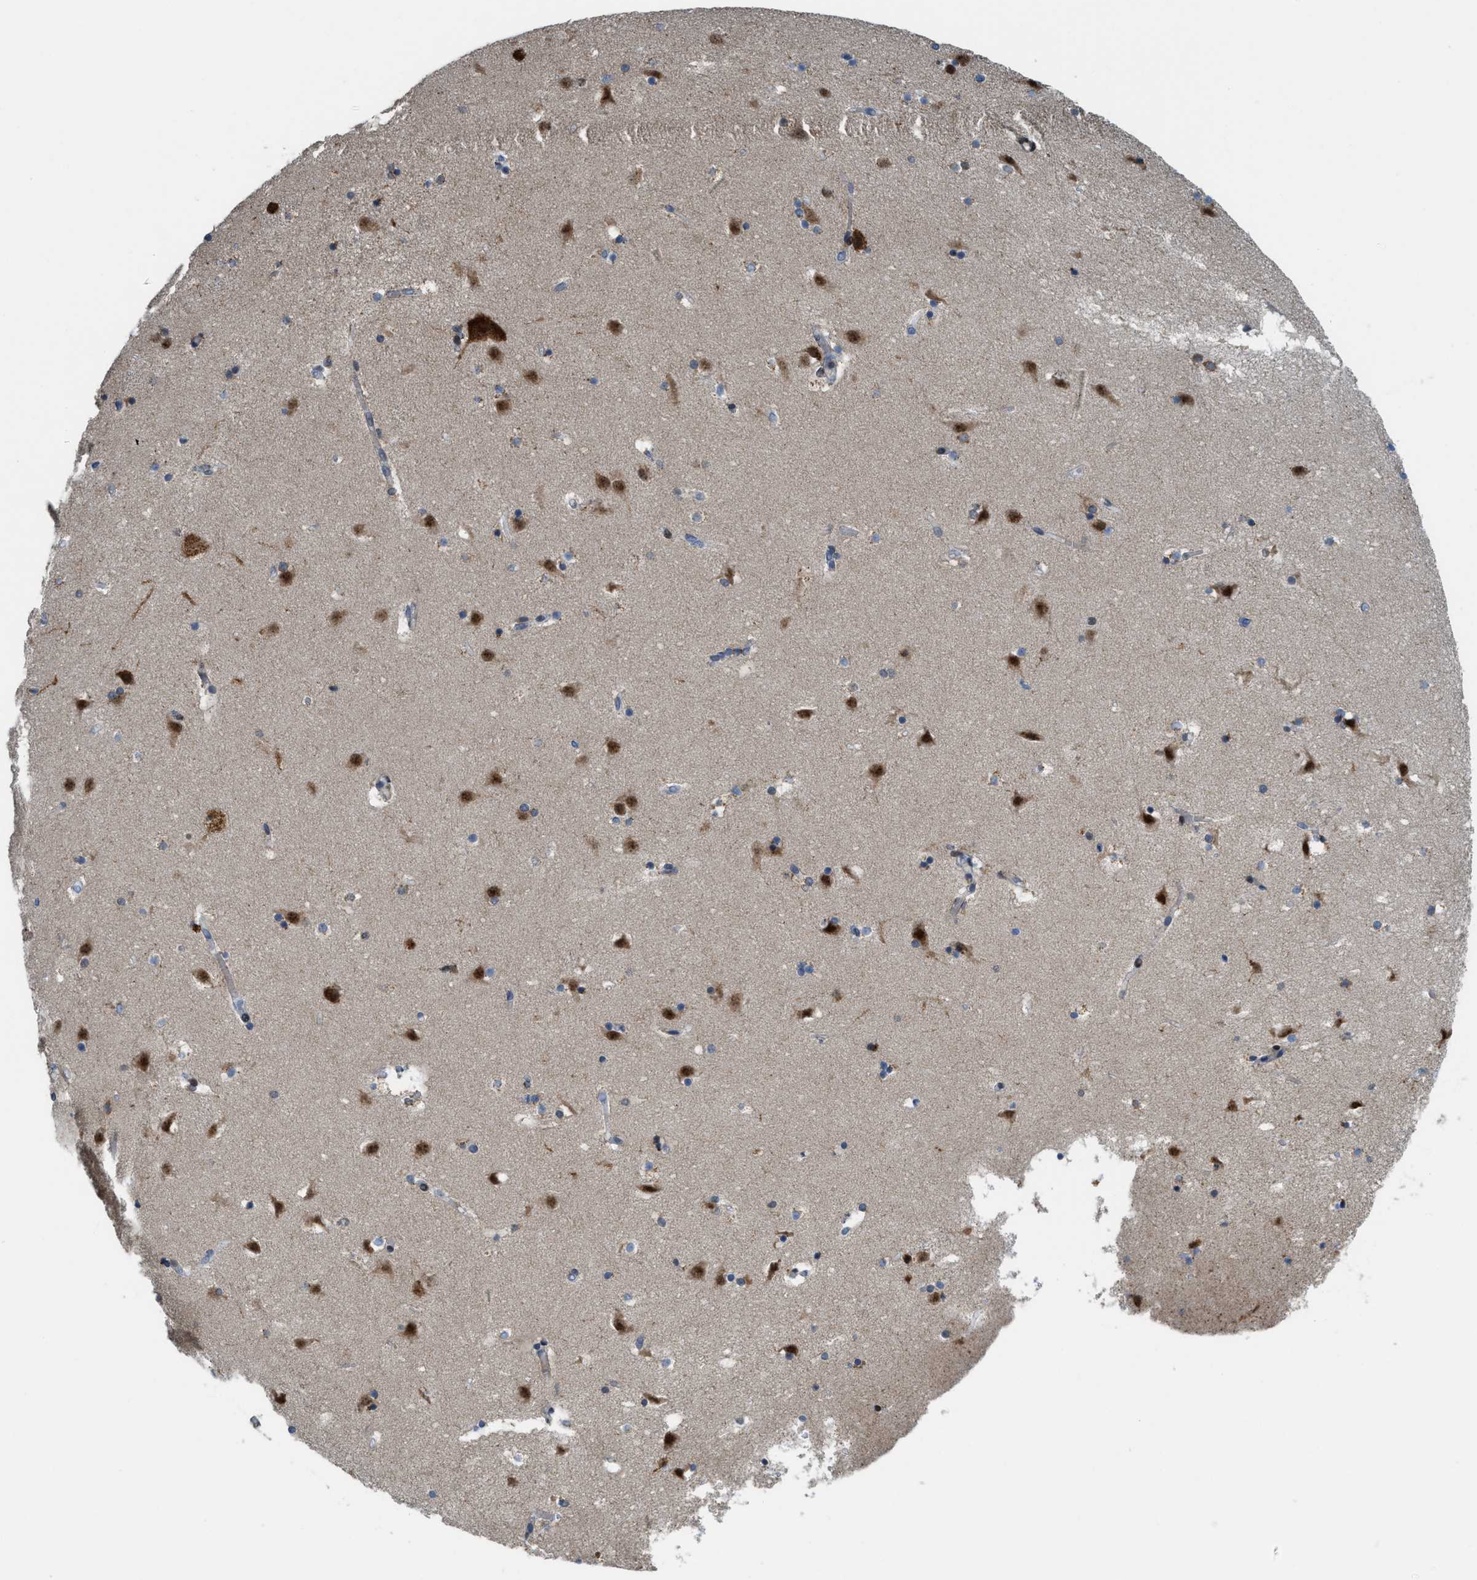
{"staining": {"intensity": "moderate", "quantity": "<25%", "location": "cytoplasmic/membranous,nuclear"}, "tissue": "caudate", "cell_type": "Glial cells", "image_type": "normal", "snomed": [{"axis": "morphology", "description": "Normal tissue, NOS"}, {"axis": "topography", "description": "Lateral ventricle wall"}], "caption": "Immunohistochemistry (IHC) of benign caudate reveals low levels of moderate cytoplasmic/membranous,nuclear staining in approximately <25% of glial cells.", "gene": "DIPK1A", "patient": {"sex": "male", "age": 45}}